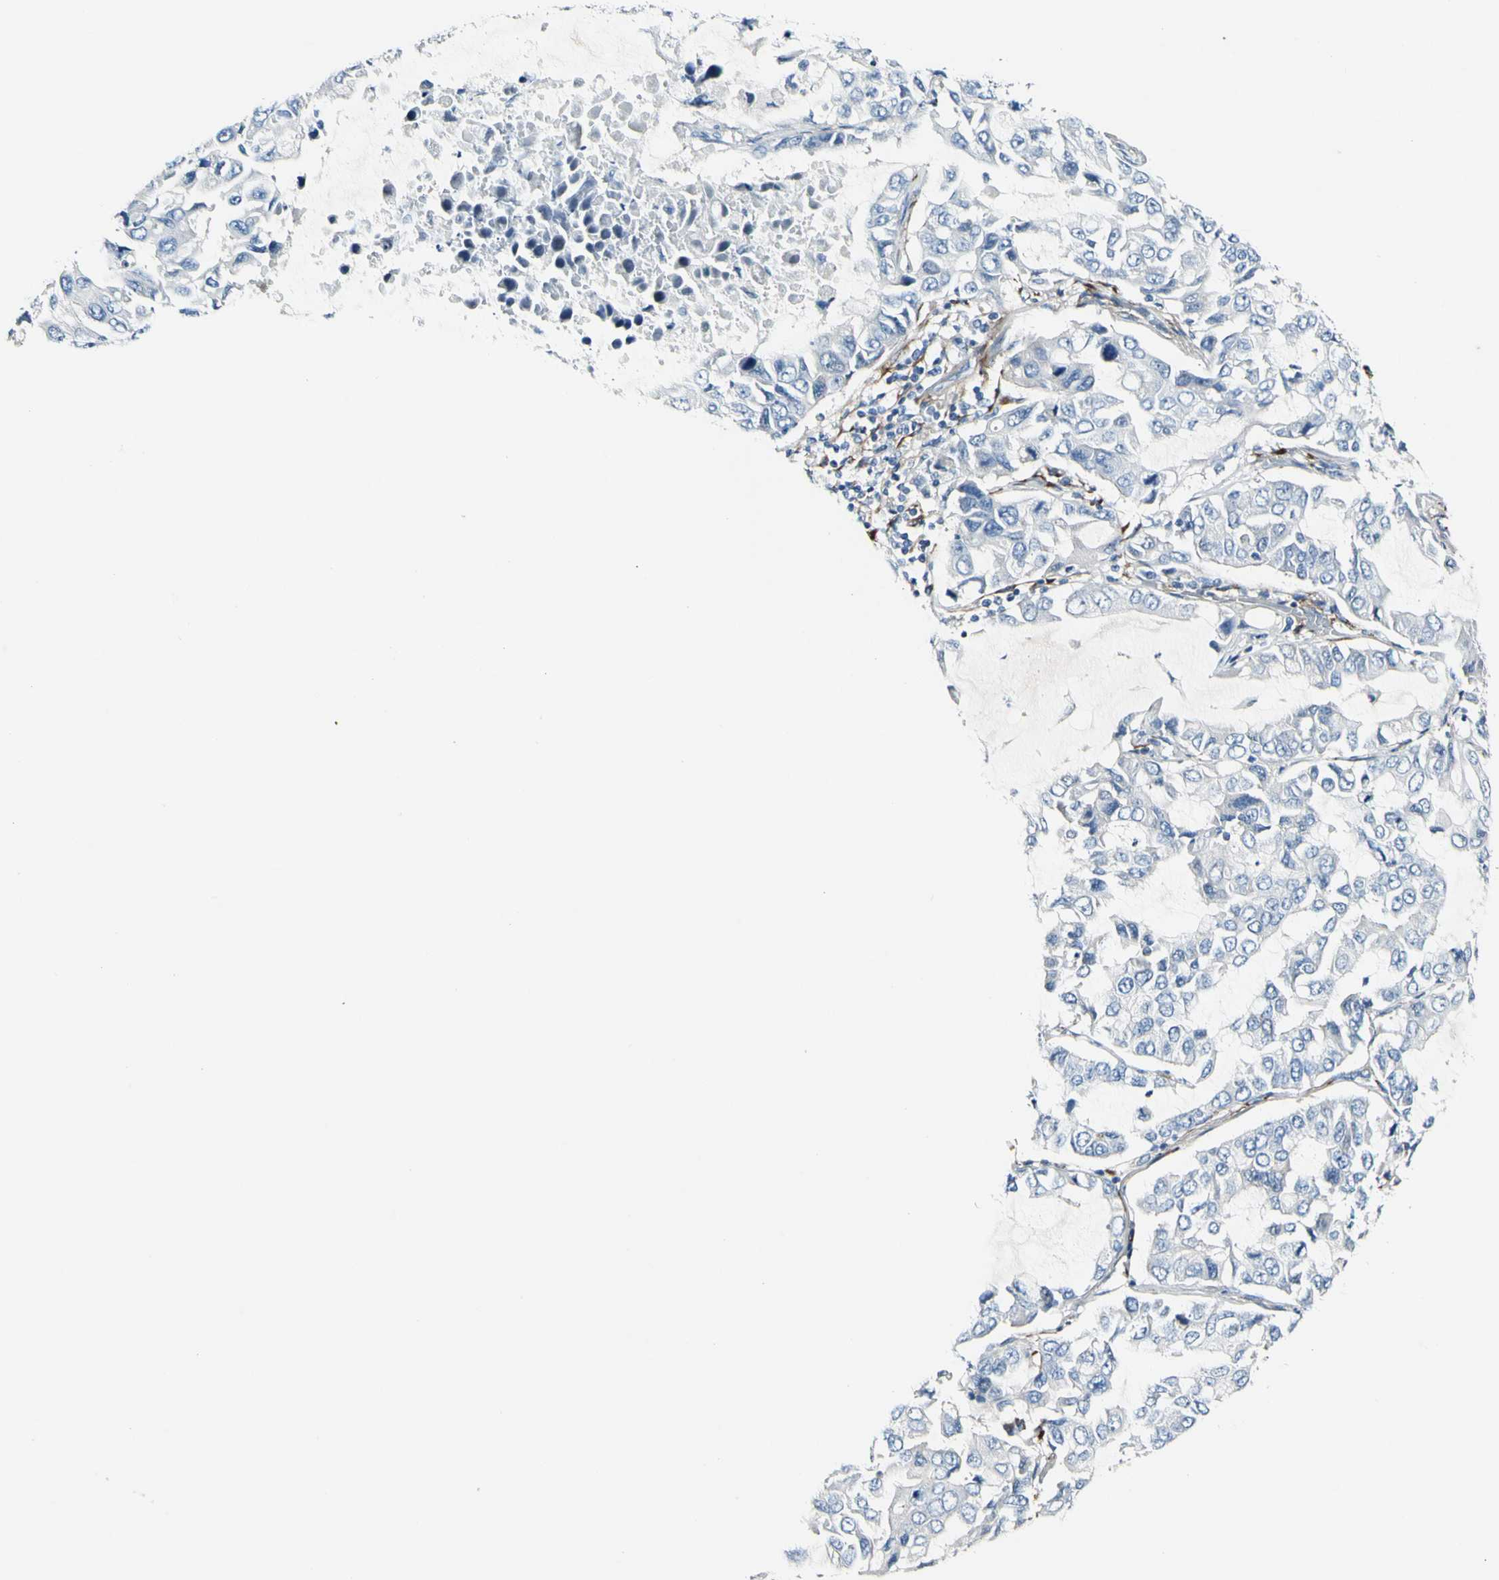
{"staining": {"intensity": "negative", "quantity": "none", "location": "none"}, "tissue": "lung cancer", "cell_type": "Tumor cells", "image_type": "cancer", "snomed": [{"axis": "morphology", "description": "Adenocarcinoma, NOS"}, {"axis": "topography", "description": "Lung"}], "caption": "Lung adenocarcinoma was stained to show a protein in brown. There is no significant expression in tumor cells. (Brightfield microscopy of DAB (3,3'-diaminobenzidine) immunohistochemistry at high magnification).", "gene": "COL6A3", "patient": {"sex": "male", "age": 64}}